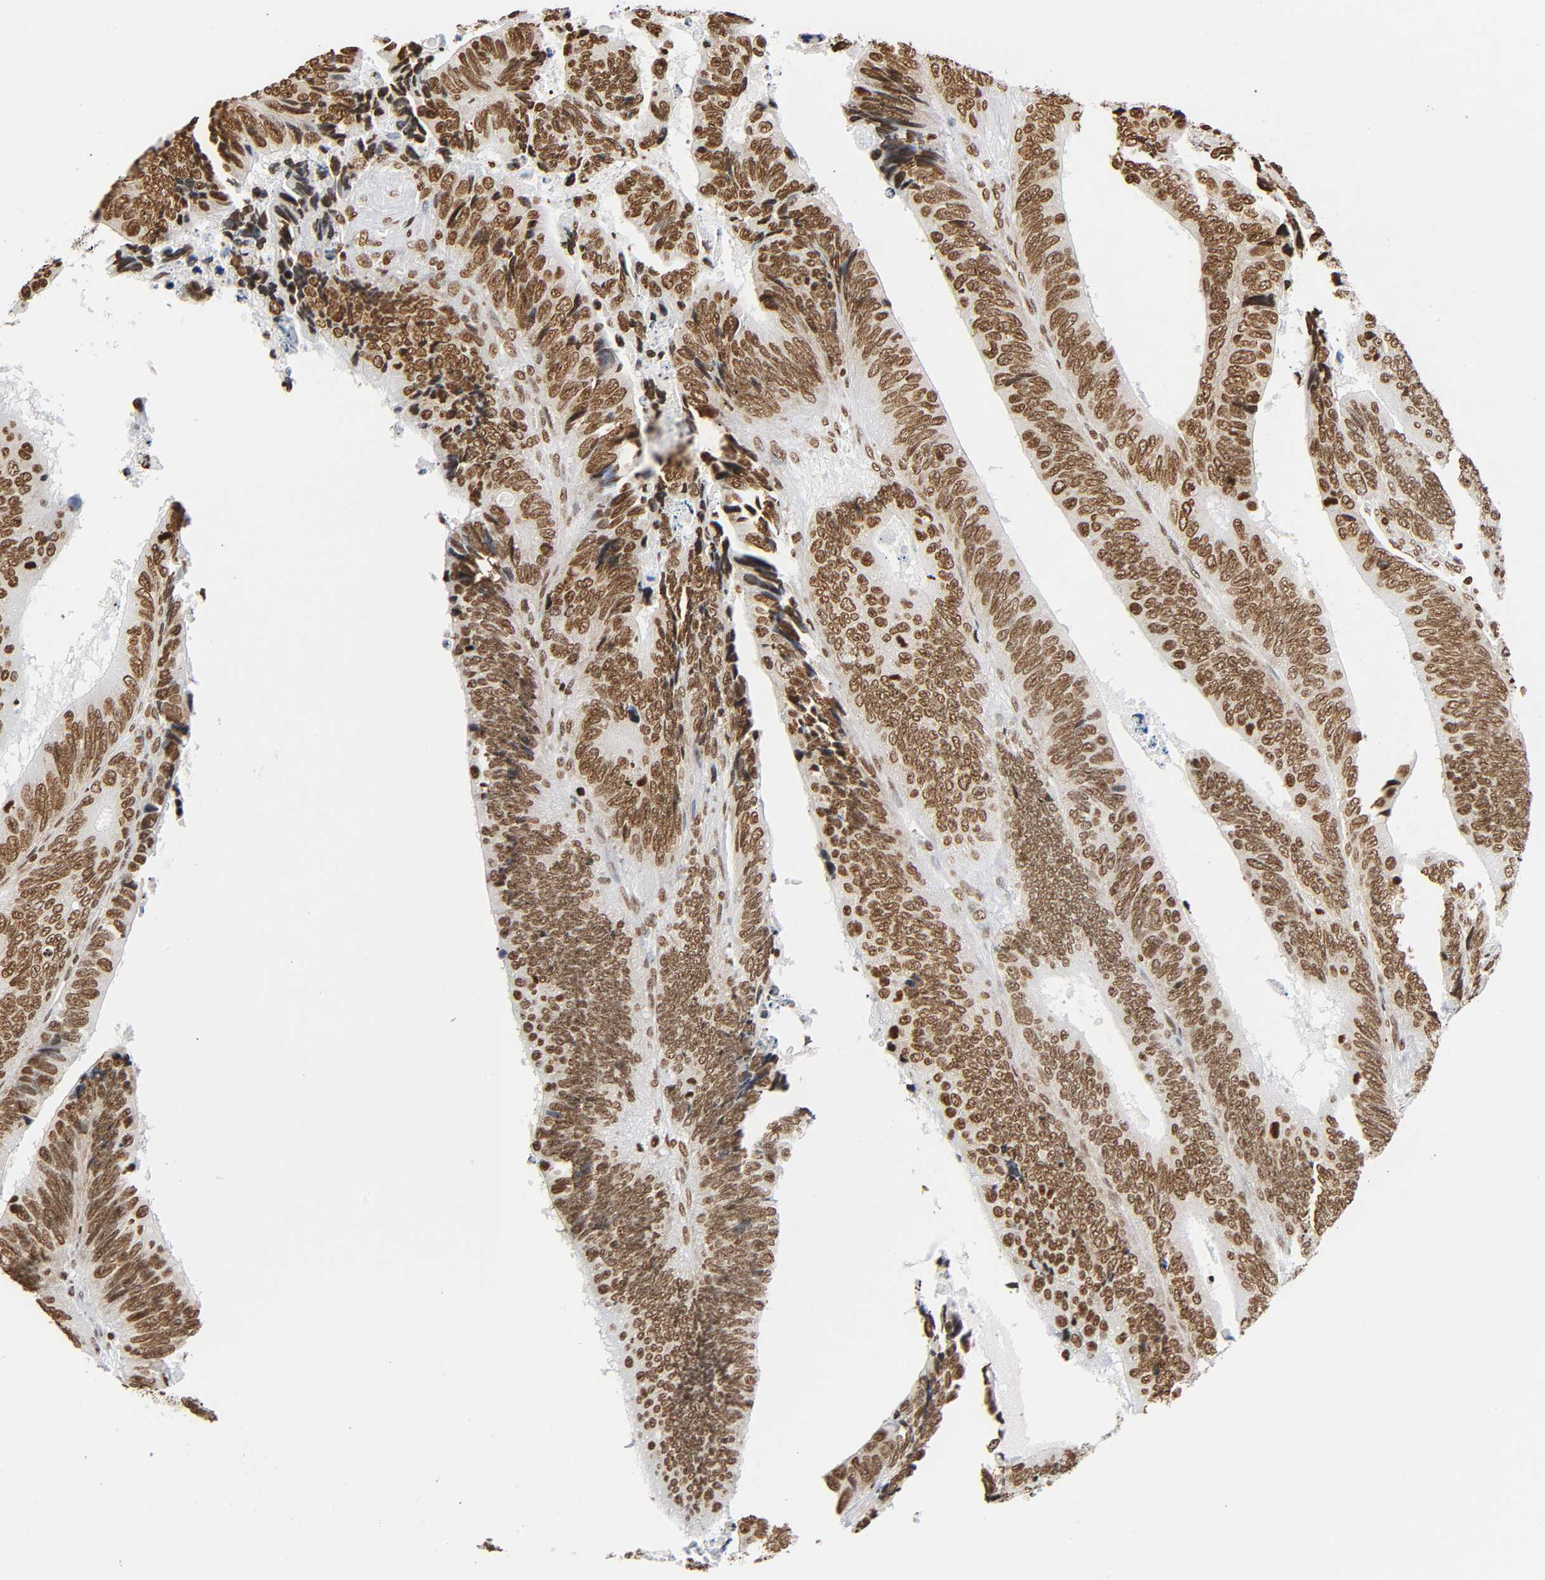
{"staining": {"intensity": "moderate", "quantity": ">75%", "location": "nuclear"}, "tissue": "colorectal cancer", "cell_type": "Tumor cells", "image_type": "cancer", "snomed": [{"axis": "morphology", "description": "Adenocarcinoma, NOS"}, {"axis": "topography", "description": "Colon"}], "caption": "There is medium levels of moderate nuclear positivity in tumor cells of colorectal adenocarcinoma, as demonstrated by immunohistochemical staining (brown color).", "gene": "HOXA6", "patient": {"sex": "male", "age": 72}}